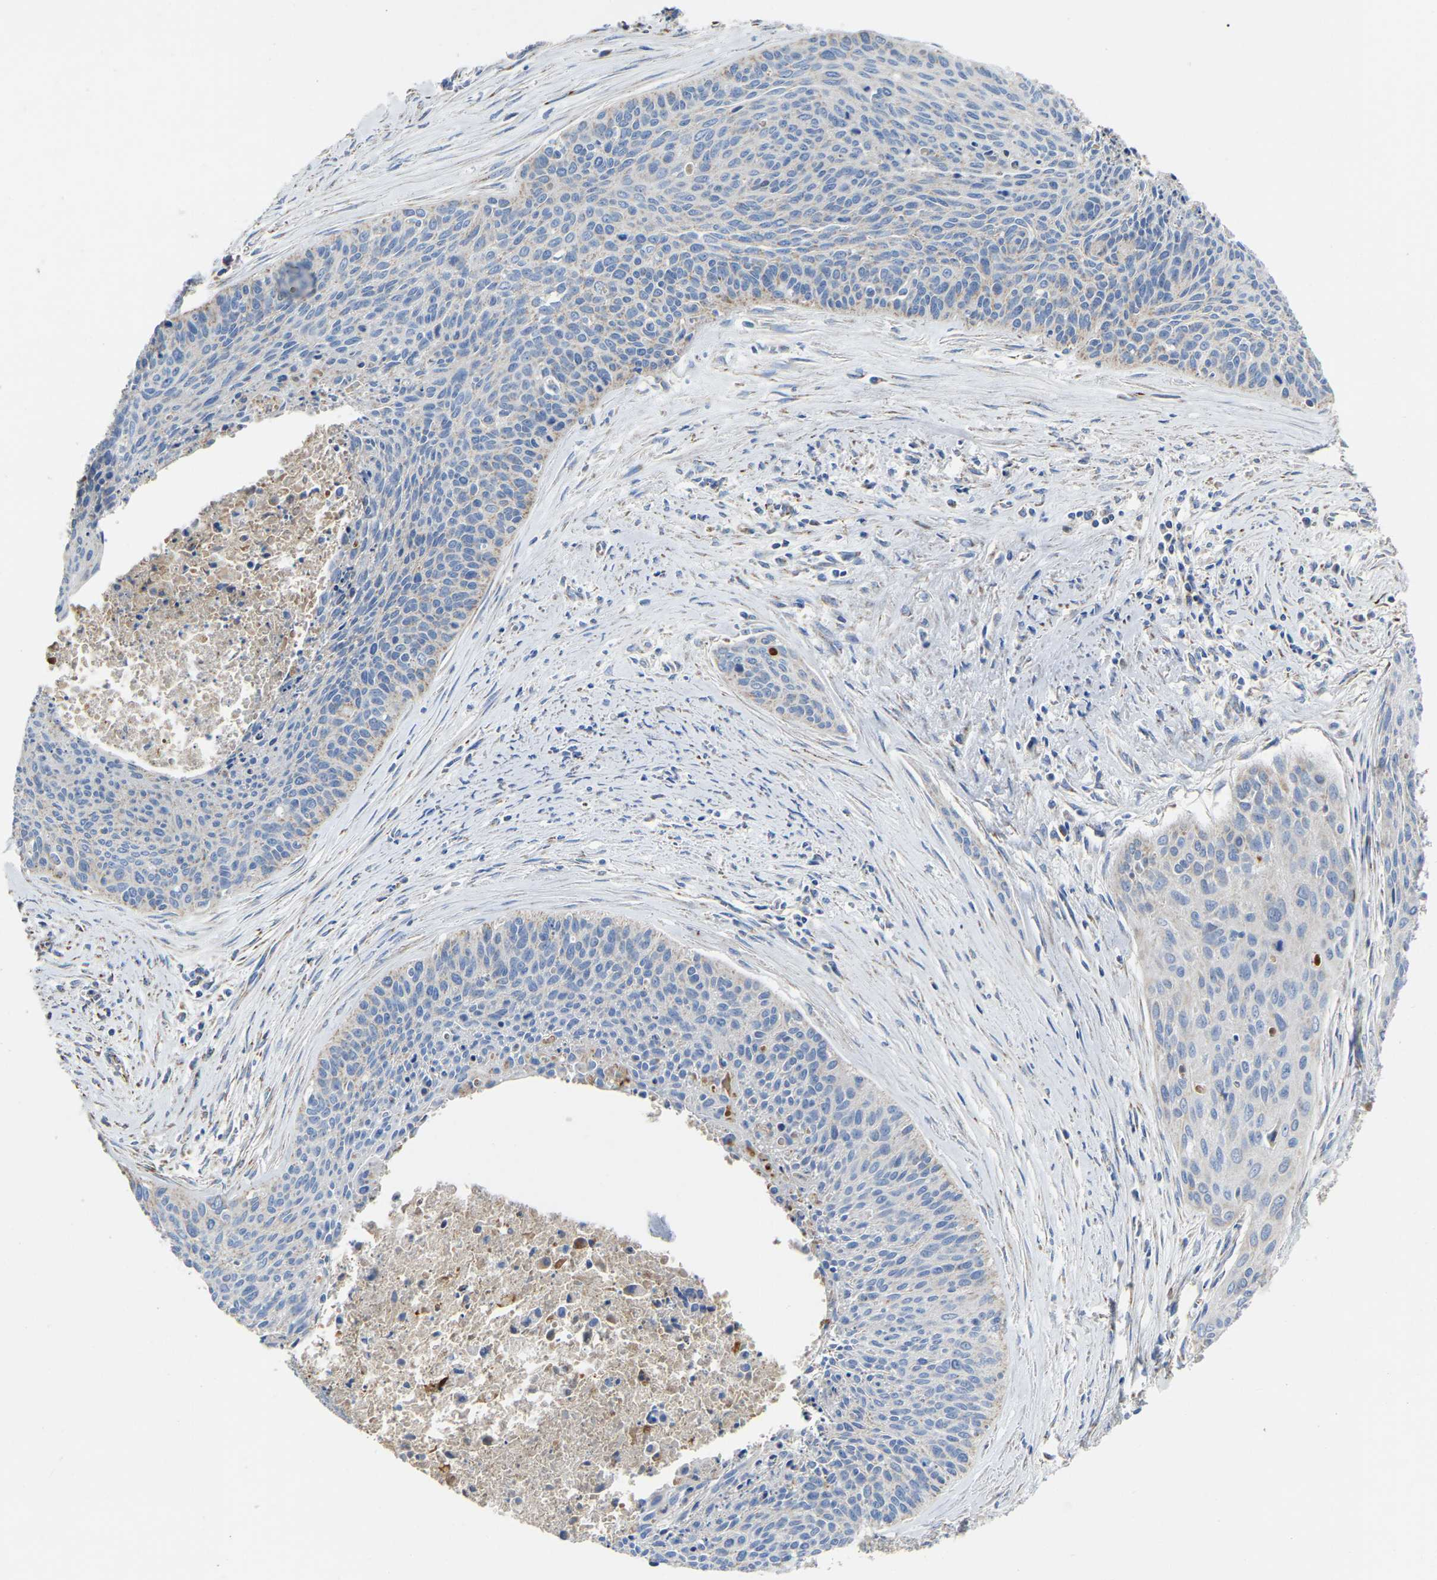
{"staining": {"intensity": "negative", "quantity": "none", "location": "none"}, "tissue": "cervical cancer", "cell_type": "Tumor cells", "image_type": "cancer", "snomed": [{"axis": "morphology", "description": "Squamous cell carcinoma, NOS"}, {"axis": "topography", "description": "Cervix"}], "caption": "High magnification brightfield microscopy of cervical cancer (squamous cell carcinoma) stained with DAB (brown) and counterstained with hematoxylin (blue): tumor cells show no significant staining. (DAB (3,3'-diaminobenzidine) immunohistochemistry visualized using brightfield microscopy, high magnification).", "gene": "HIBADH", "patient": {"sex": "female", "age": 55}}